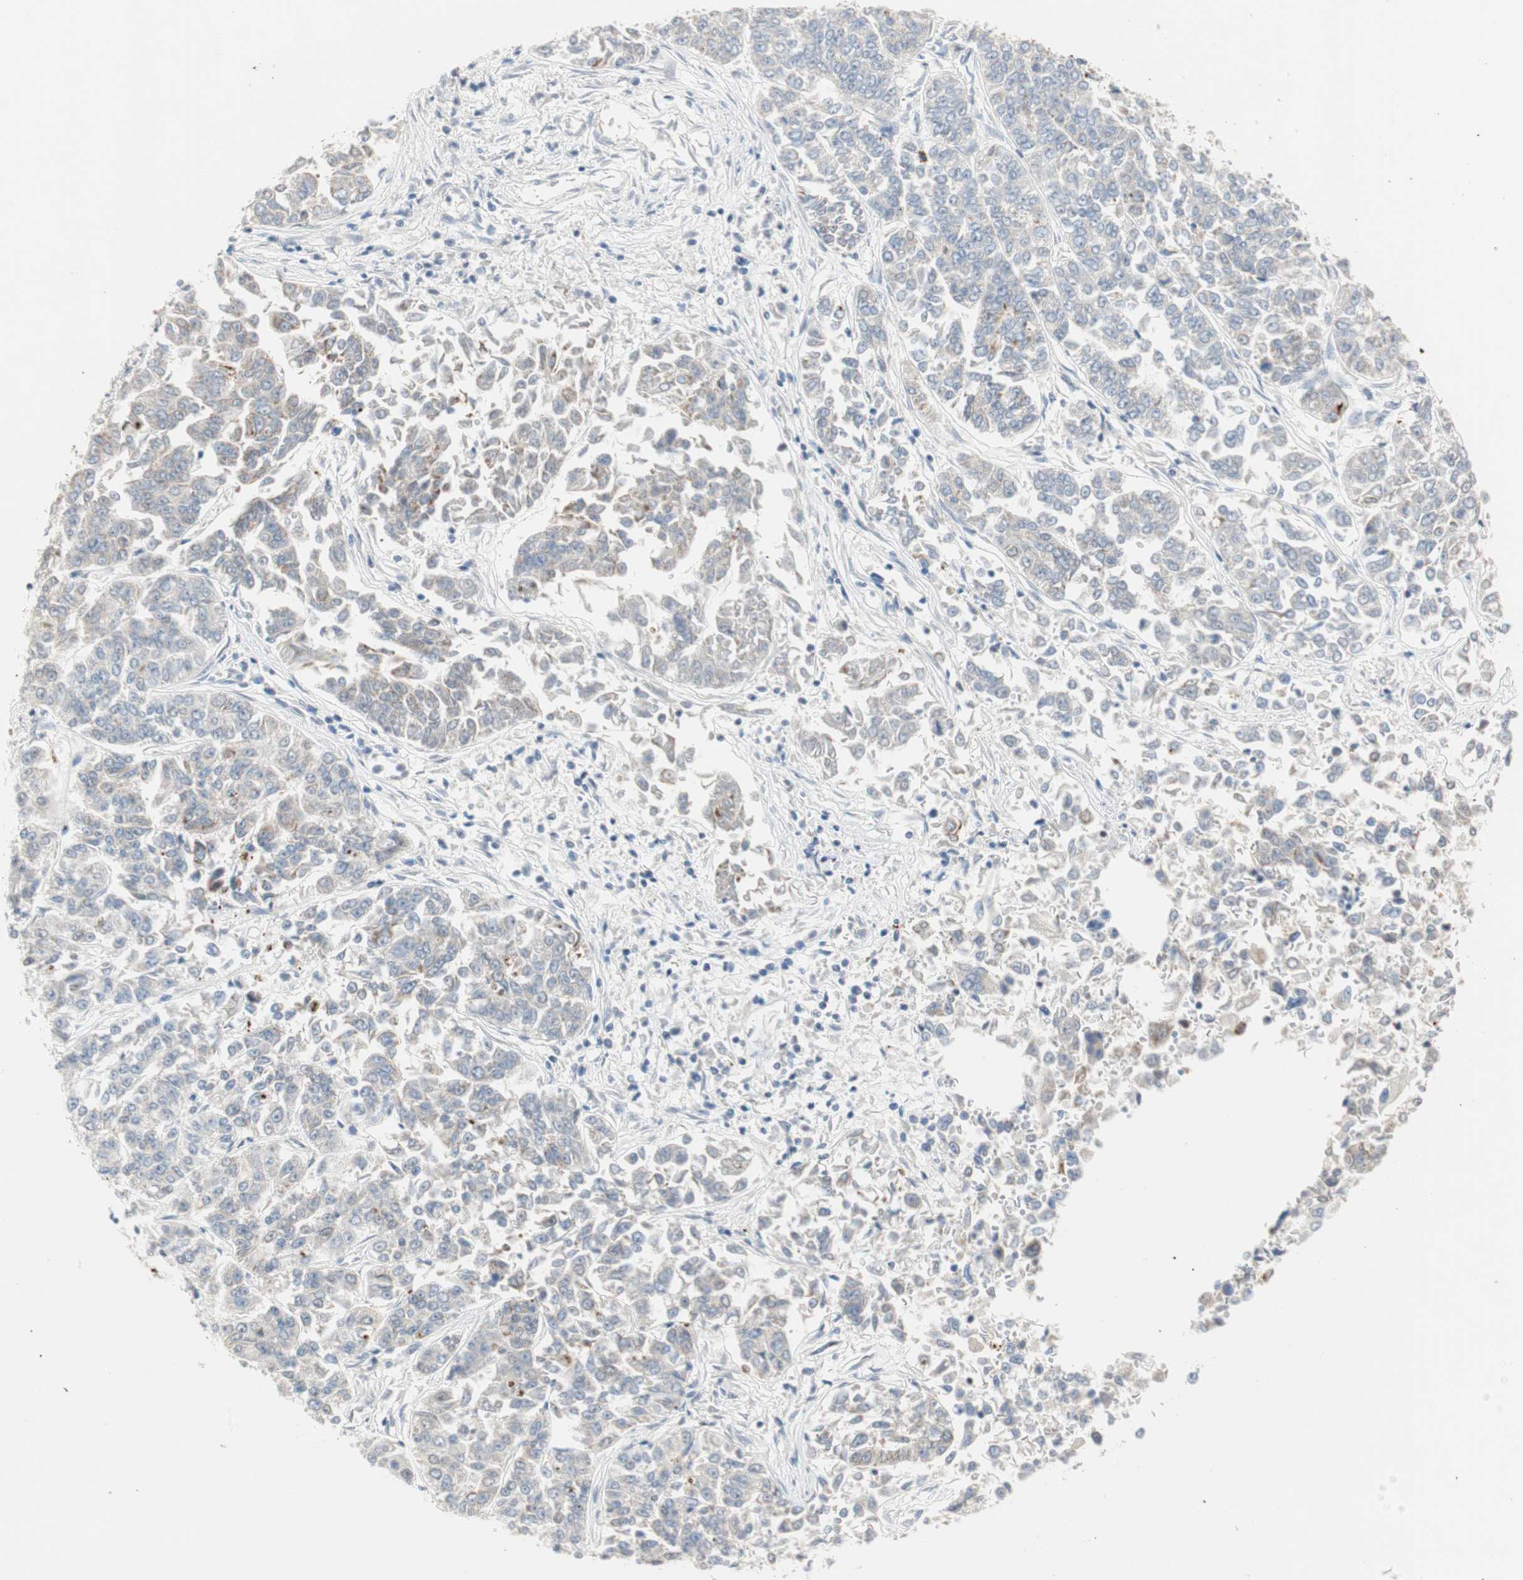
{"staining": {"intensity": "weak", "quantity": "<25%", "location": "cytoplasmic/membranous"}, "tissue": "lung cancer", "cell_type": "Tumor cells", "image_type": "cancer", "snomed": [{"axis": "morphology", "description": "Adenocarcinoma, NOS"}, {"axis": "topography", "description": "Lung"}], "caption": "A photomicrograph of lung adenocarcinoma stained for a protein reveals no brown staining in tumor cells. Nuclei are stained in blue.", "gene": "PDZK1", "patient": {"sex": "male", "age": 84}}